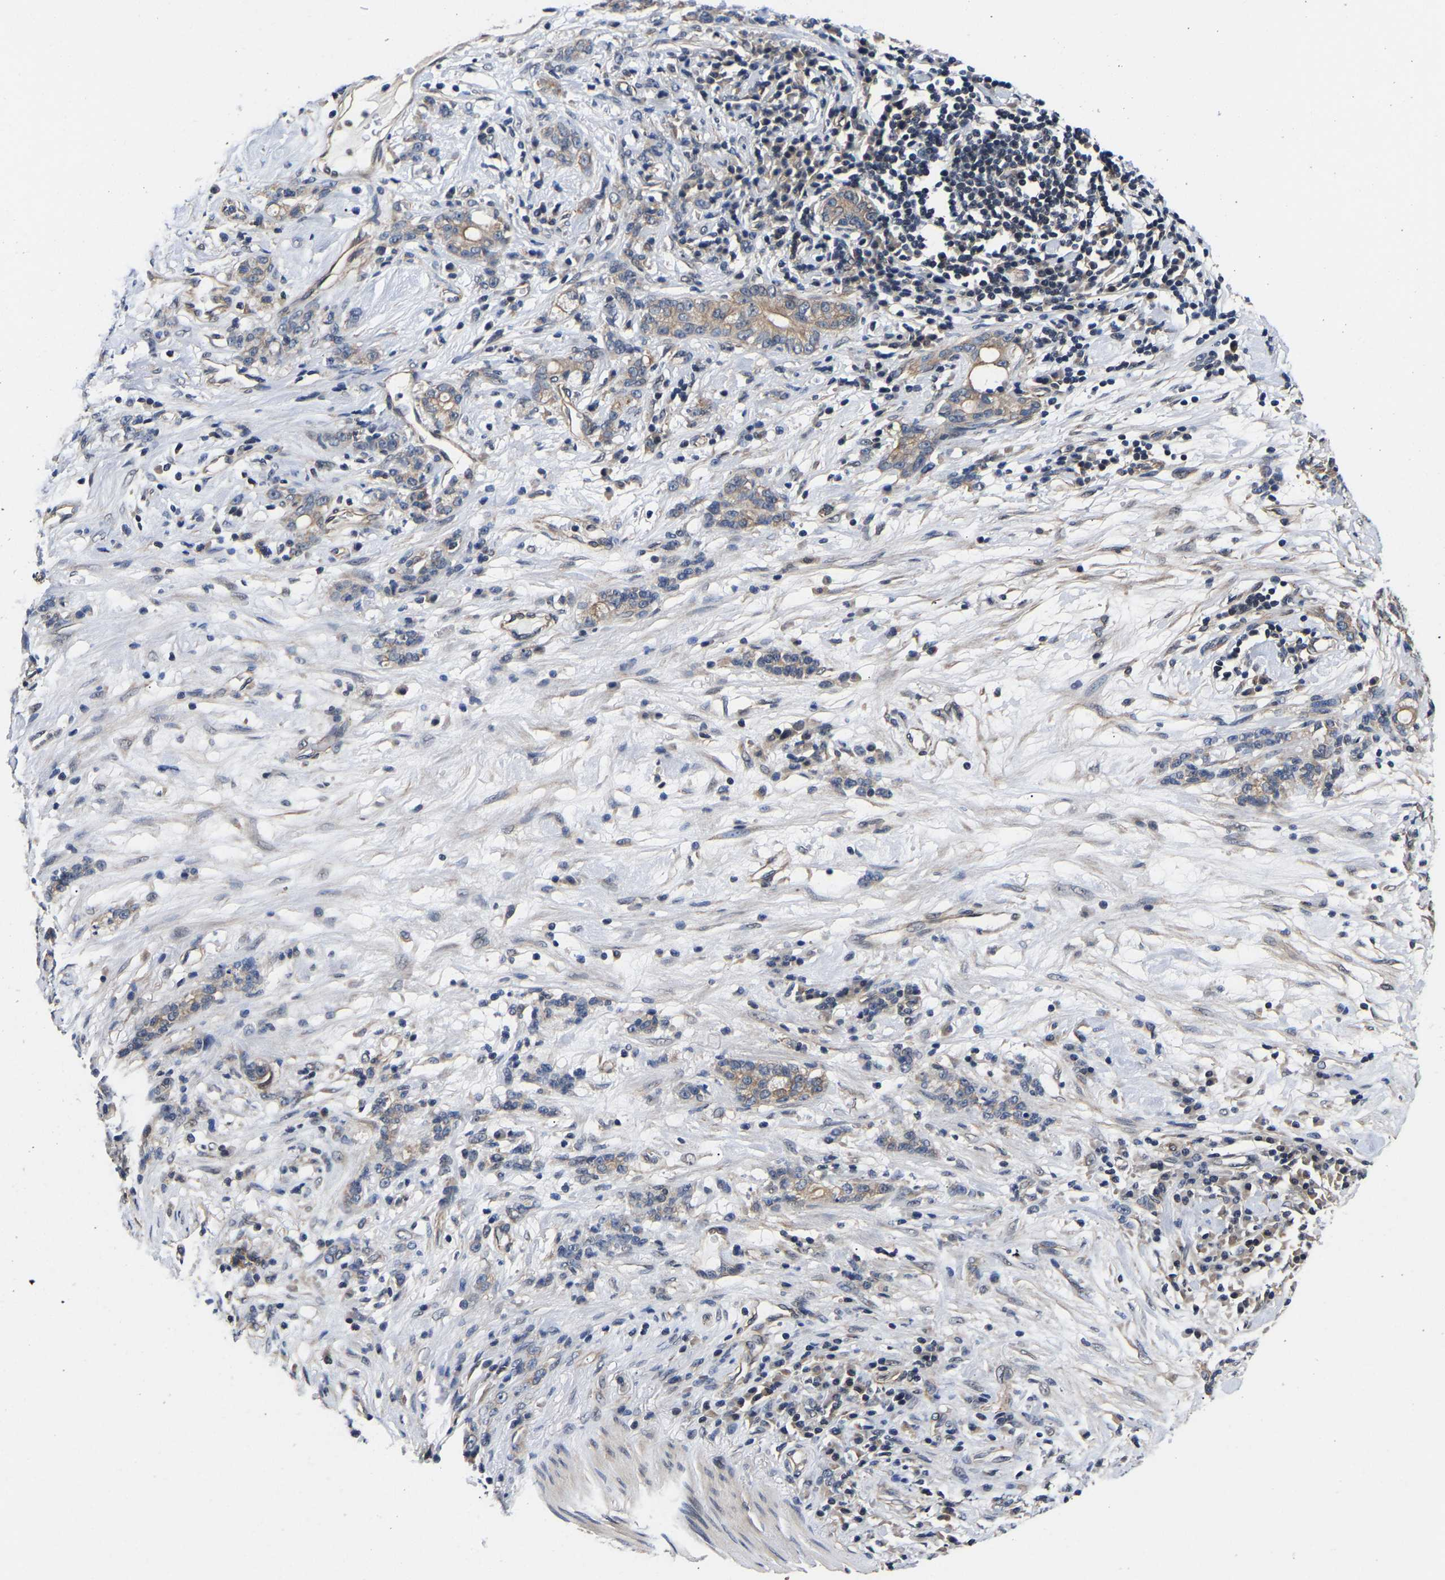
{"staining": {"intensity": "weak", "quantity": "<25%", "location": "cytoplasmic/membranous"}, "tissue": "stomach cancer", "cell_type": "Tumor cells", "image_type": "cancer", "snomed": [{"axis": "morphology", "description": "Adenocarcinoma, NOS"}, {"axis": "topography", "description": "Stomach, lower"}], "caption": "Immunohistochemistry (IHC) micrograph of stomach cancer (adenocarcinoma) stained for a protein (brown), which exhibits no expression in tumor cells.", "gene": "METTL16", "patient": {"sex": "male", "age": 88}}